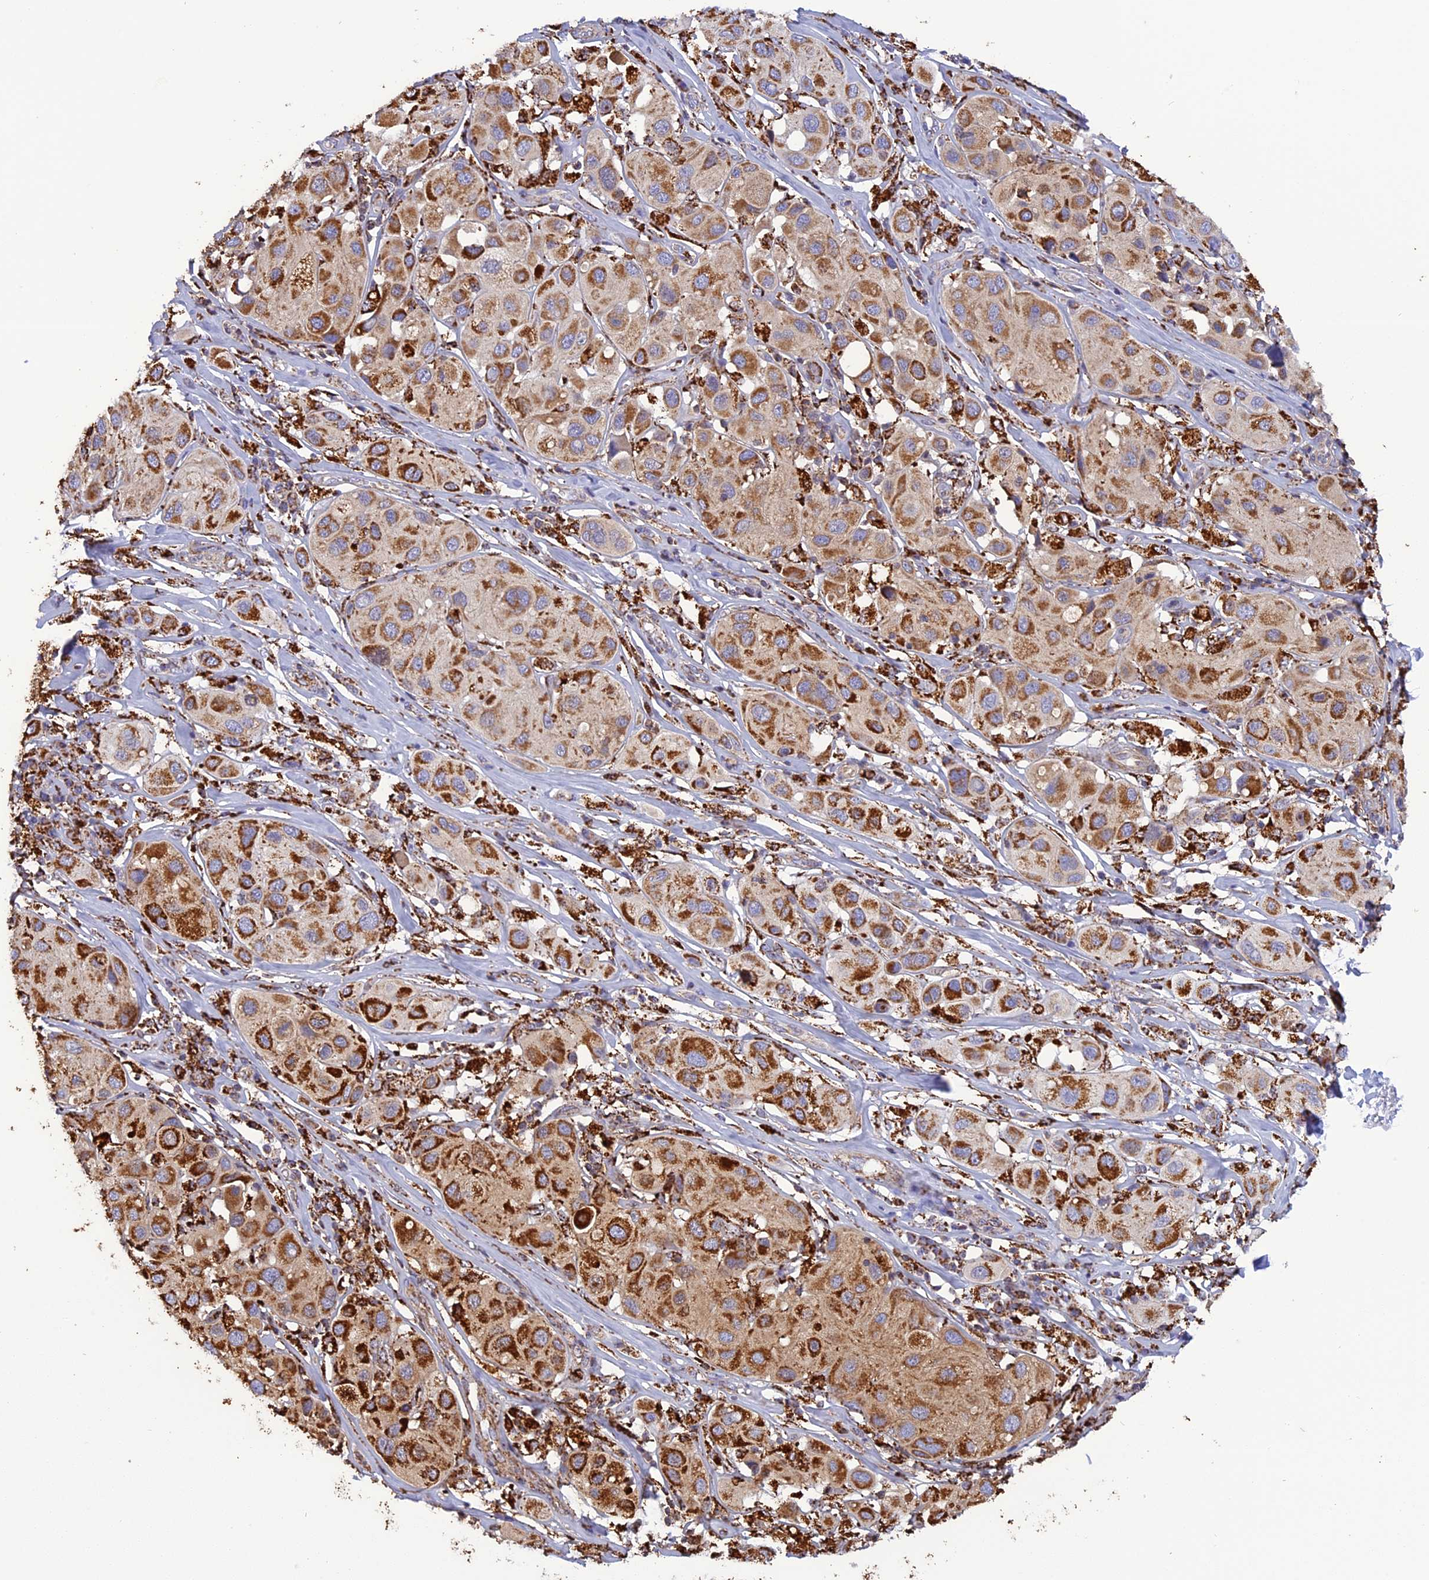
{"staining": {"intensity": "moderate", "quantity": ">75%", "location": "cytoplasmic/membranous"}, "tissue": "melanoma", "cell_type": "Tumor cells", "image_type": "cancer", "snomed": [{"axis": "morphology", "description": "Malignant melanoma, Metastatic site"}, {"axis": "topography", "description": "Skin"}], "caption": "Tumor cells reveal medium levels of moderate cytoplasmic/membranous expression in about >75% of cells in human malignant melanoma (metastatic site).", "gene": "KCNG1", "patient": {"sex": "male", "age": 41}}